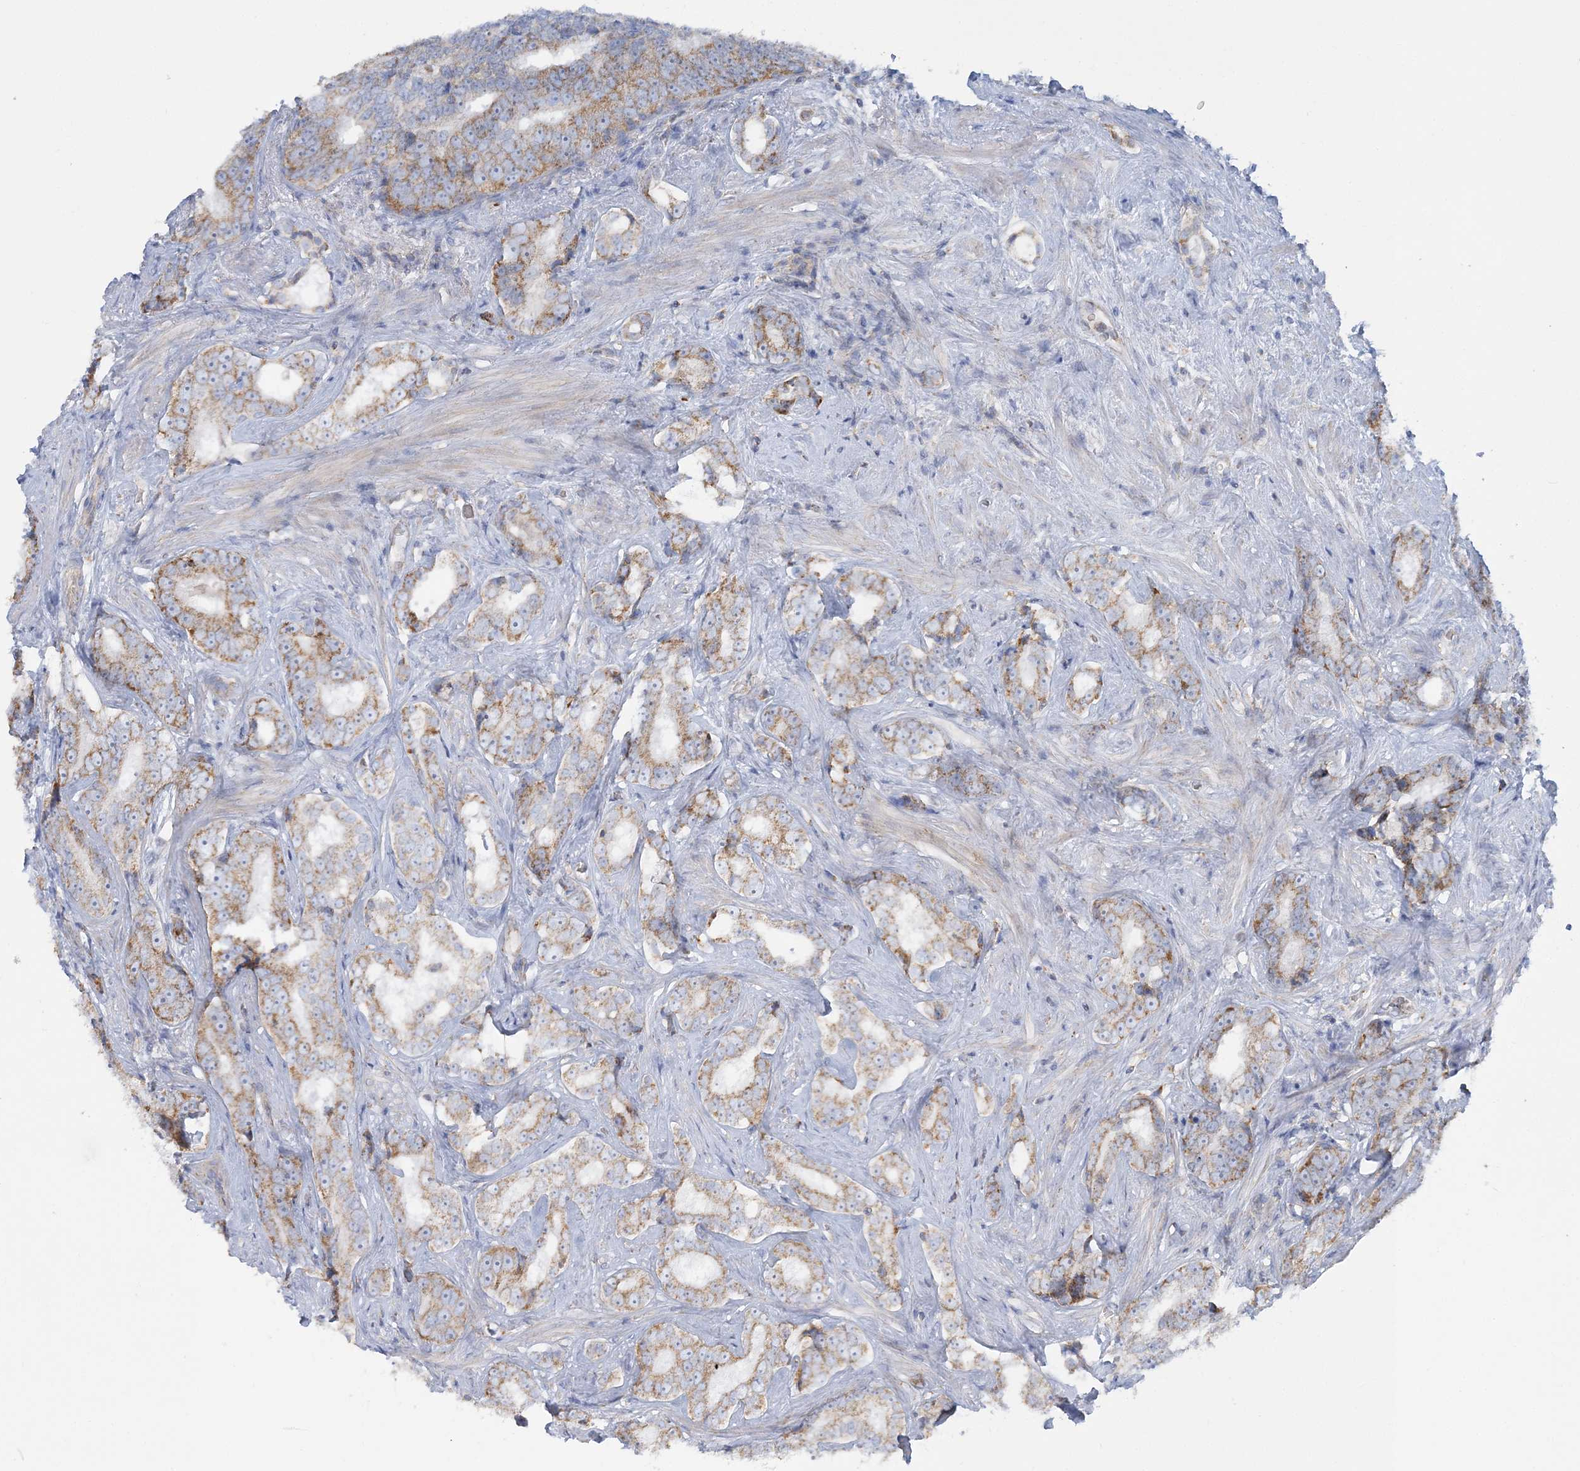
{"staining": {"intensity": "moderate", "quantity": "25%-75%", "location": "cytoplasmic/membranous"}, "tissue": "prostate cancer", "cell_type": "Tumor cells", "image_type": "cancer", "snomed": [{"axis": "morphology", "description": "Adenocarcinoma, High grade"}, {"axis": "topography", "description": "Prostate"}], "caption": "Immunohistochemical staining of human prostate cancer exhibits medium levels of moderate cytoplasmic/membranous staining in about 25%-75% of tumor cells. (Stains: DAB (3,3'-diaminobenzidine) in brown, nuclei in blue, Microscopy: brightfield microscopy at high magnification).", "gene": "TBC1D14", "patient": {"sex": "male", "age": 66}}